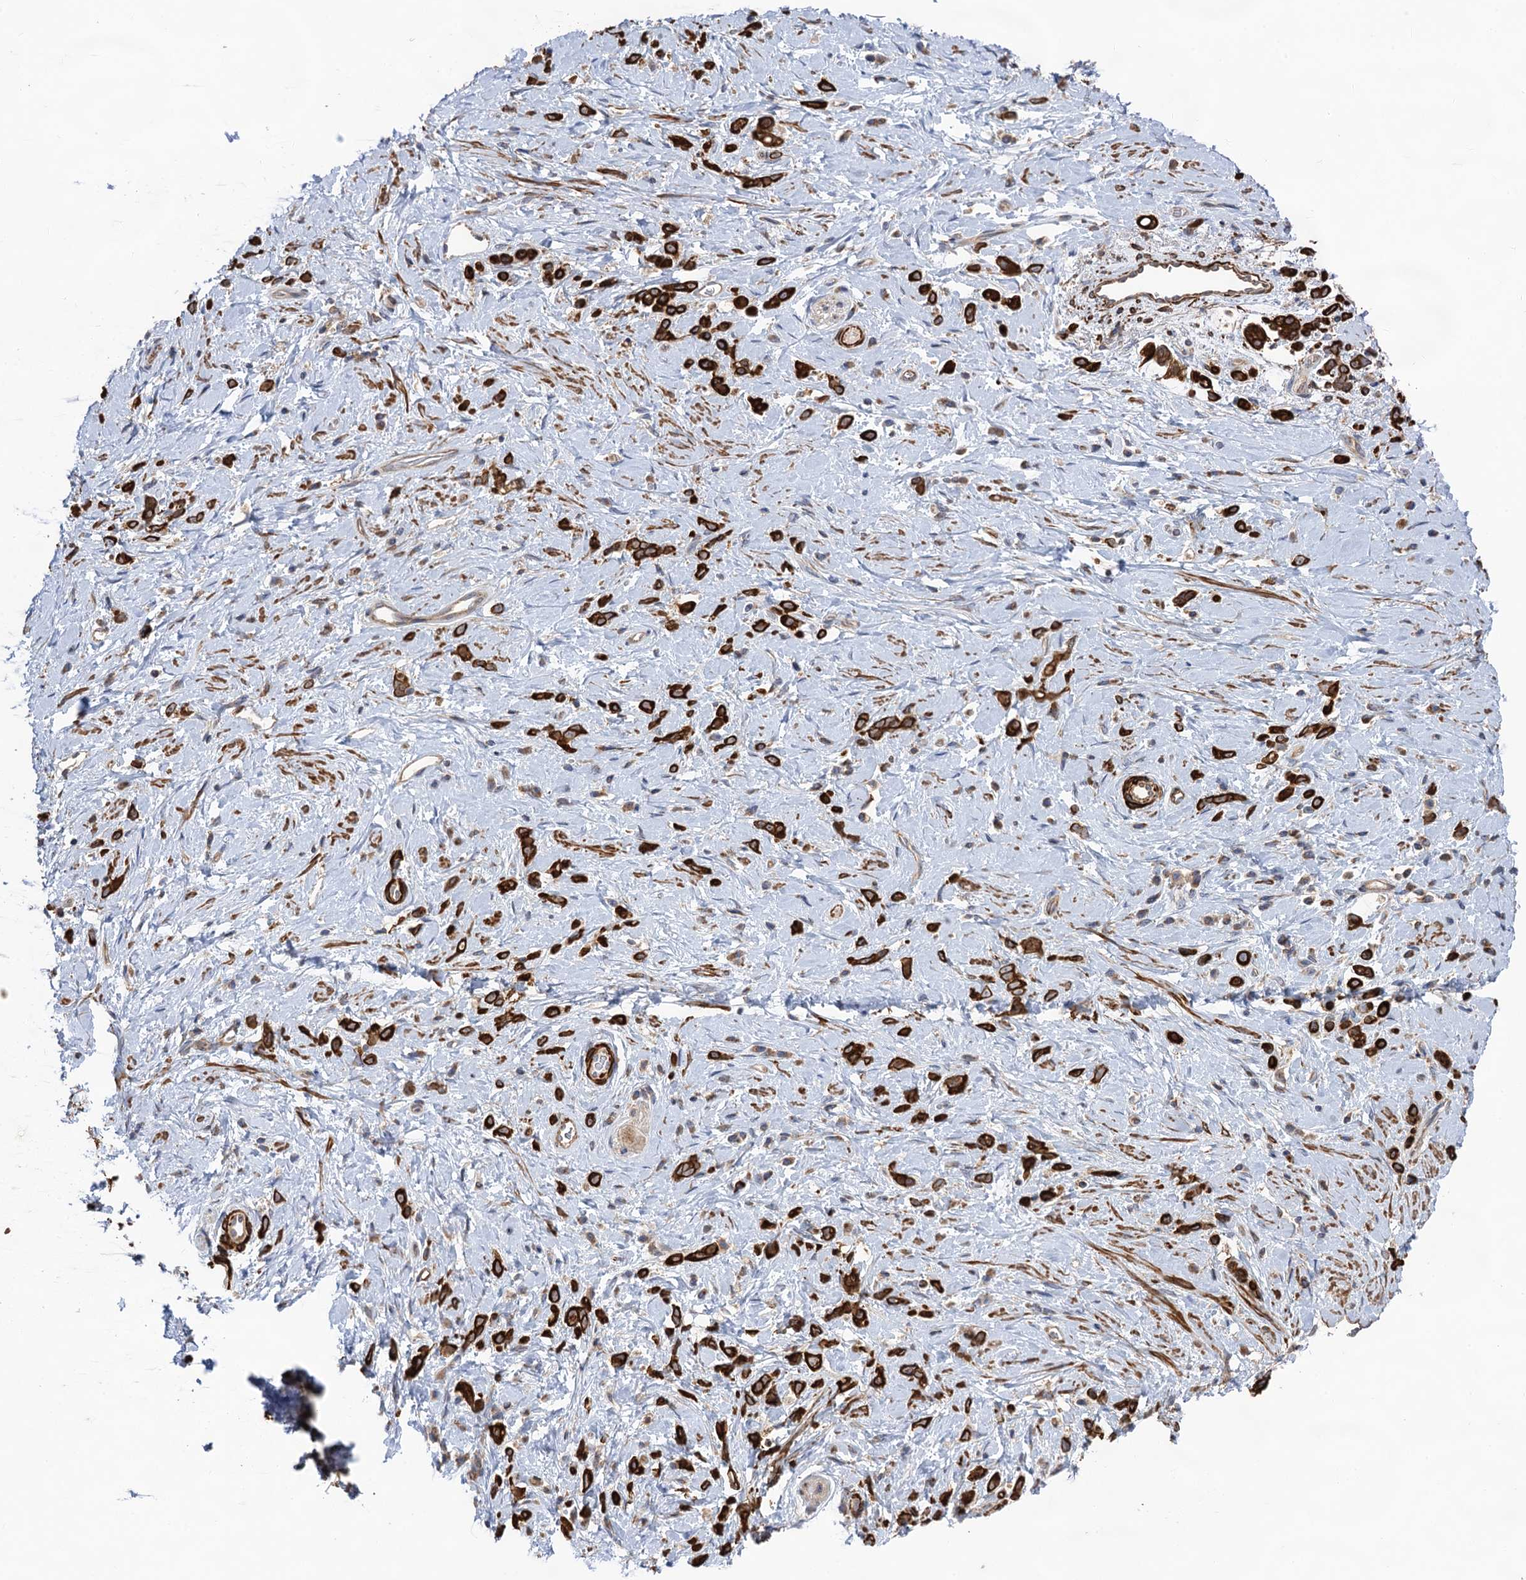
{"staining": {"intensity": "strong", "quantity": ">75%", "location": "cytoplasmic/membranous"}, "tissue": "stomach cancer", "cell_type": "Tumor cells", "image_type": "cancer", "snomed": [{"axis": "morphology", "description": "Adenocarcinoma, NOS"}, {"axis": "topography", "description": "Stomach"}], "caption": "Immunohistochemistry (IHC) image of human stomach cancer (adenocarcinoma) stained for a protein (brown), which exhibits high levels of strong cytoplasmic/membranous staining in about >75% of tumor cells.", "gene": "WDR88", "patient": {"sex": "female", "age": 60}}